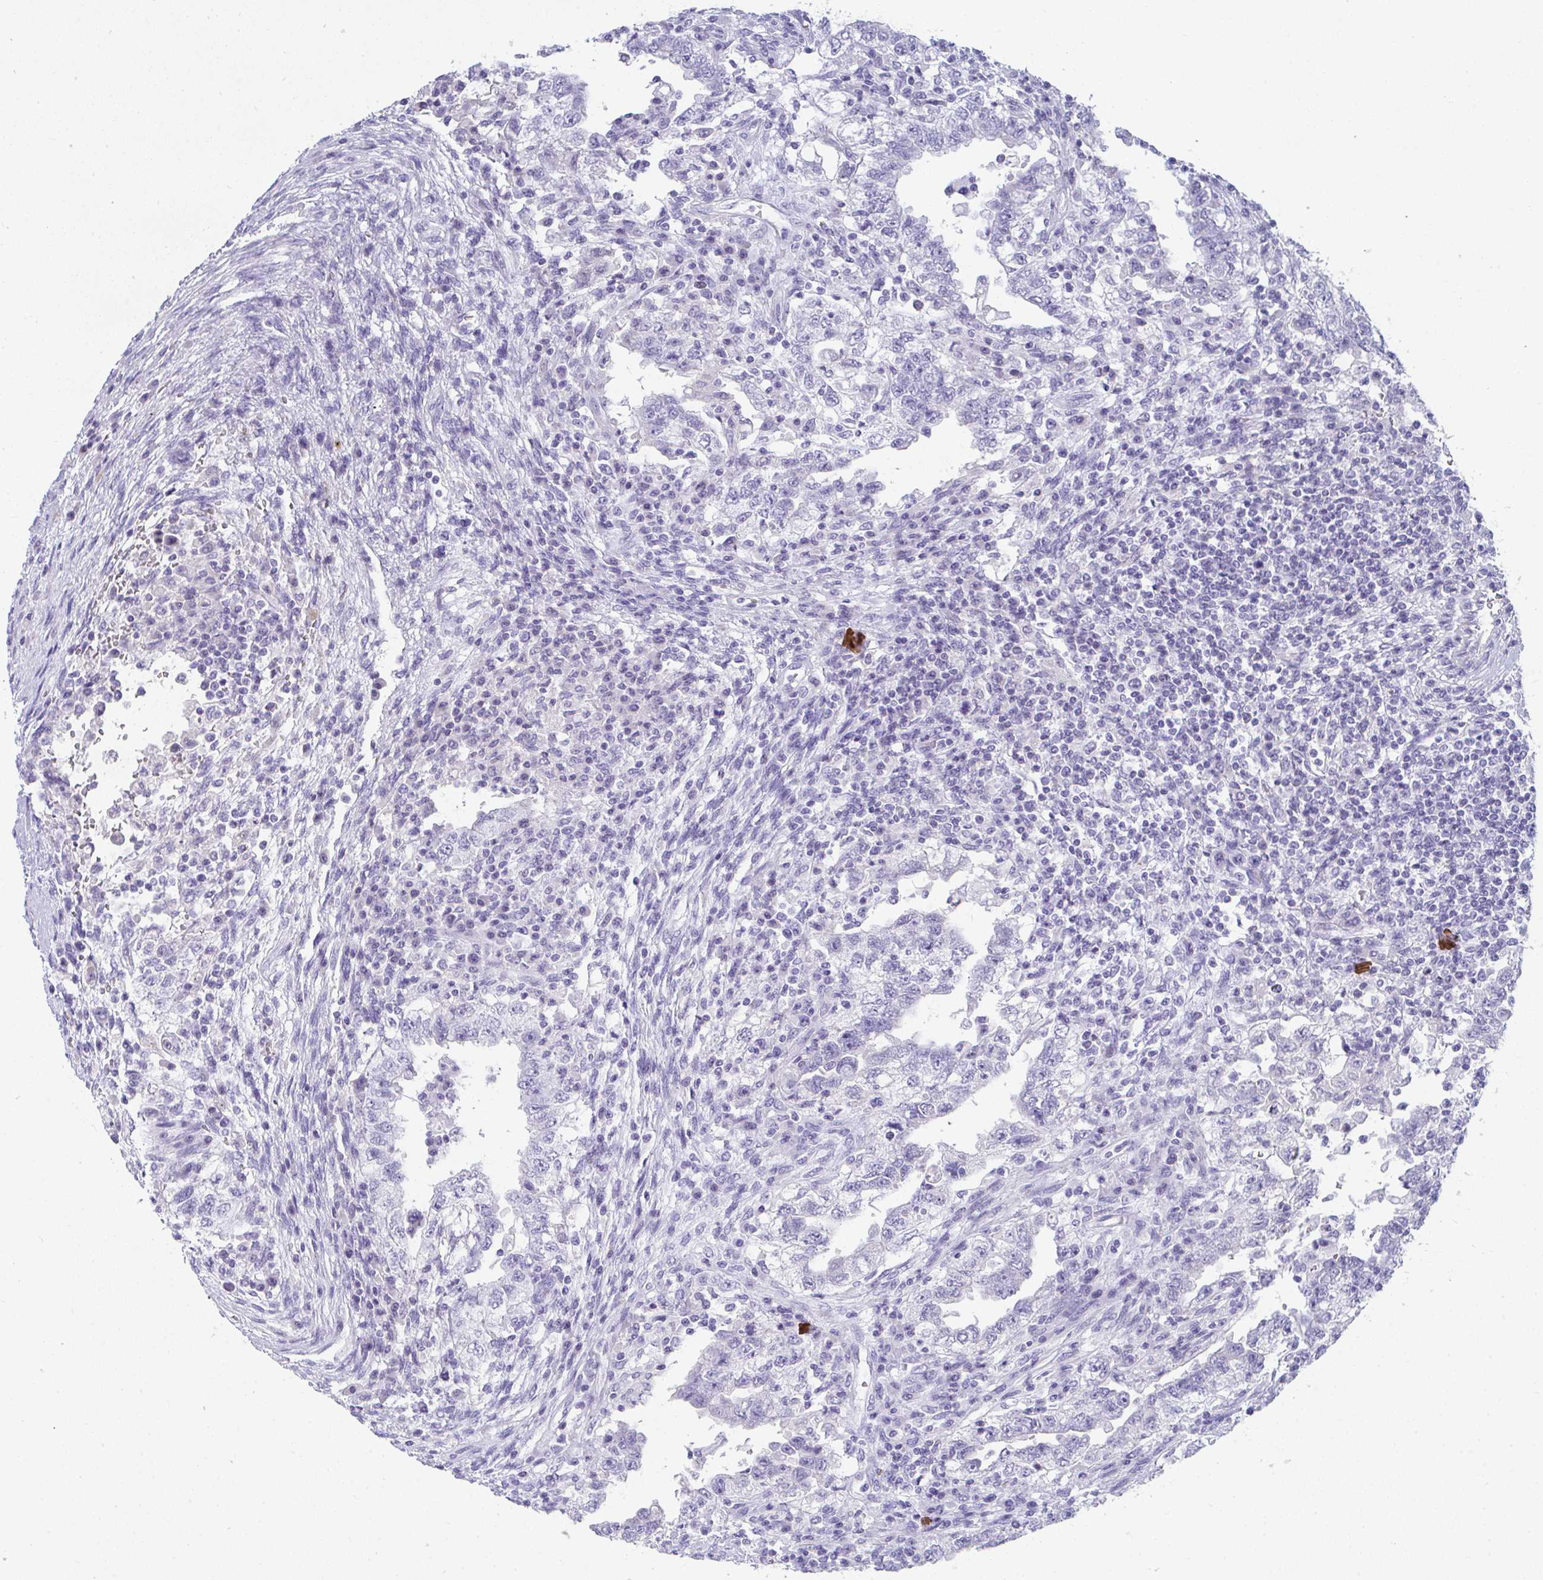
{"staining": {"intensity": "negative", "quantity": "none", "location": "none"}, "tissue": "testis cancer", "cell_type": "Tumor cells", "image_type": "cancer", "snomed": [{"axis": "morphology", "description": "Carcinoma, Embryonal, NOS"}, {"axis": "topography", "description": "Testis"}], "caption": "The photomicrograph reveals no staining of tumor cells in testis cancer. The staining is performed using DAB brown chromogen with nuclei counter-stained in using hematoxylin.", "gene": "TTC30B", "patient": {"sex": "male", "age": 26}}